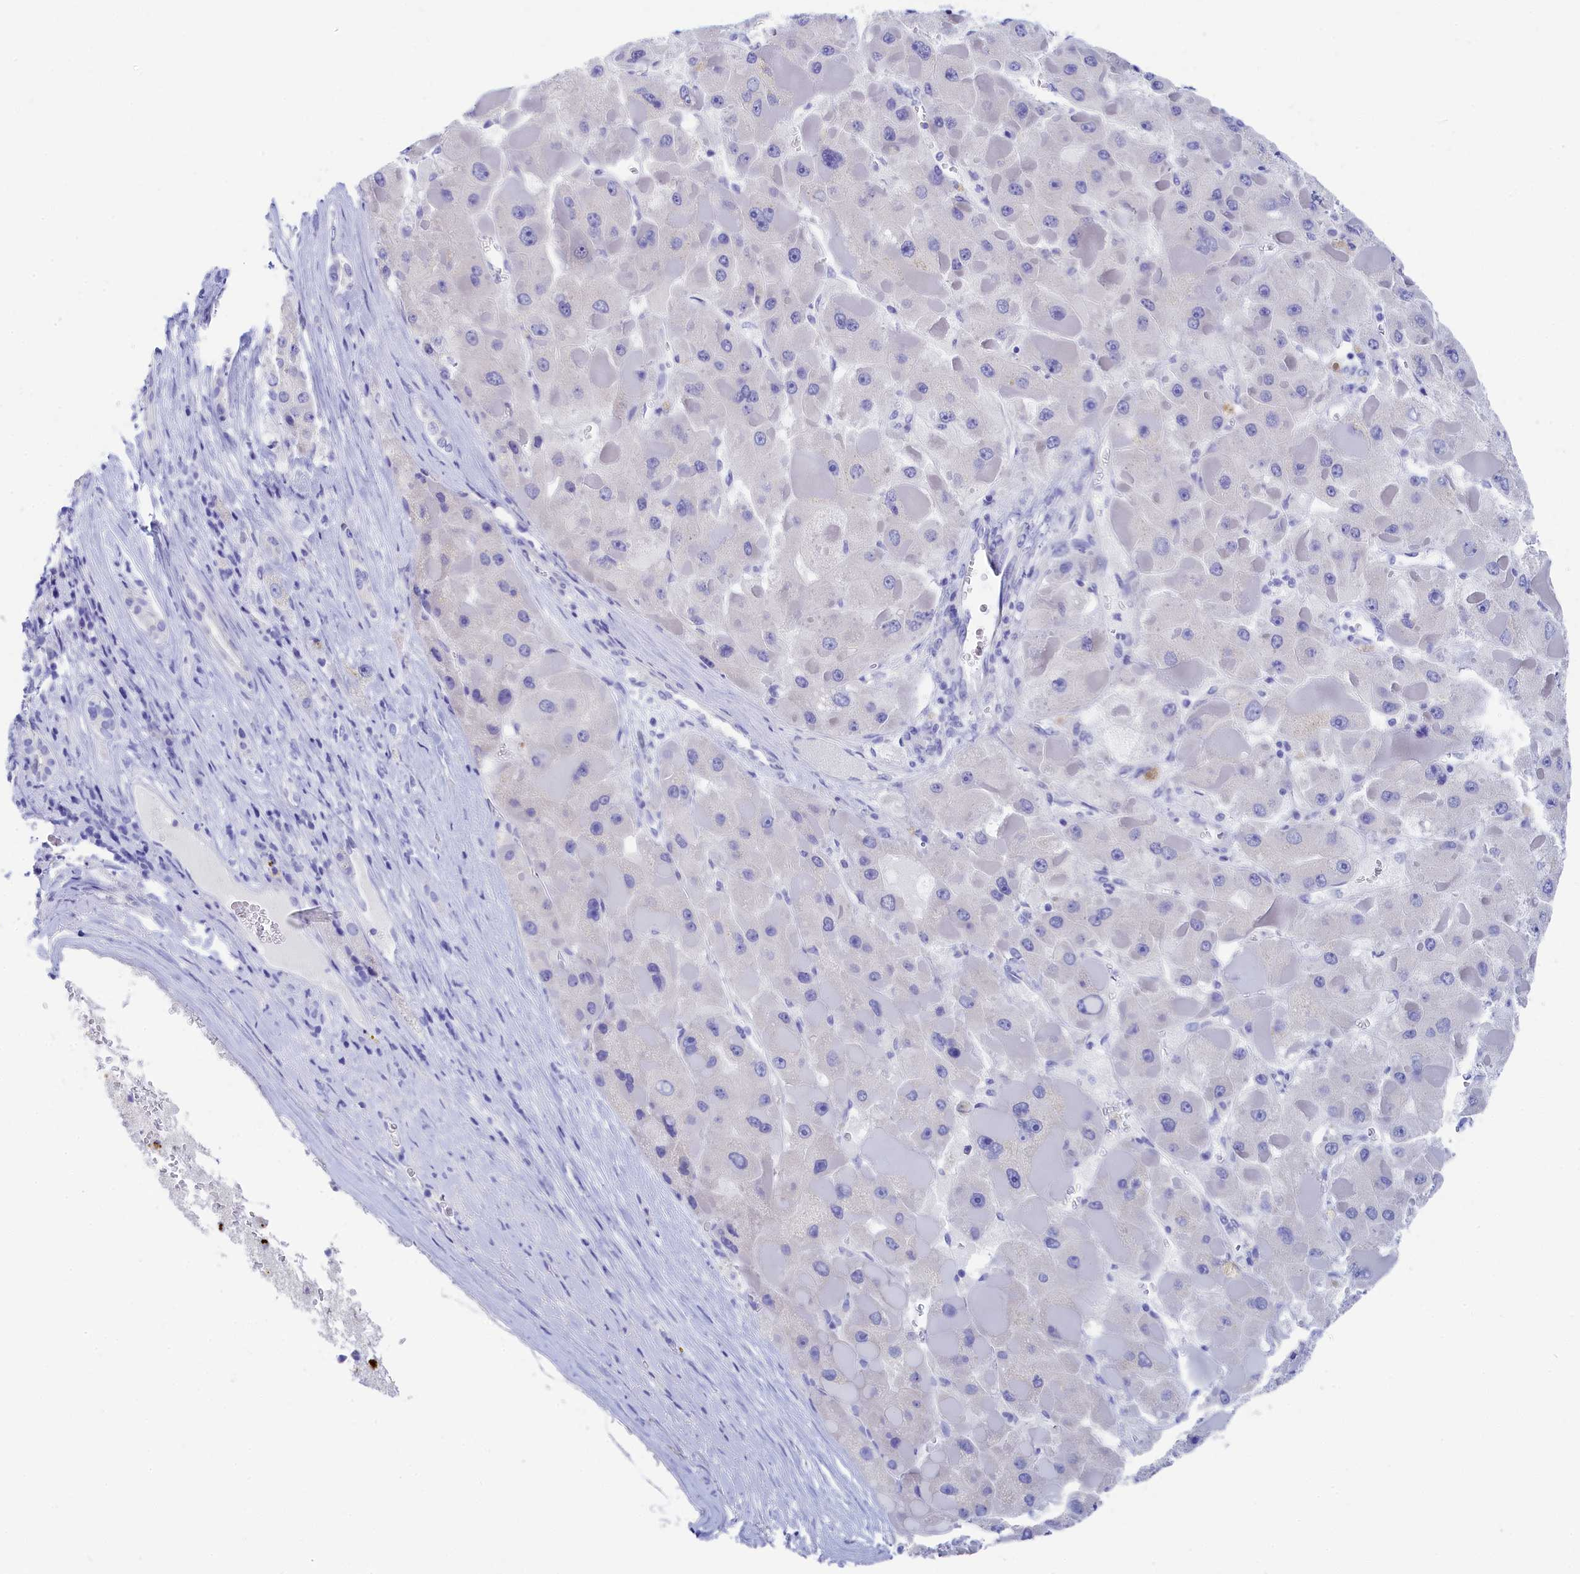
{"staining": {"intensity": "negative", "quantity": "none", "location": "none"}, "tissue": "liver cancer", "cell_type": "Tumor cells", "image_type": "cancer", "snomed": [{"axis": "morphology", "description": "Carcinoma, Hepatocellular, NOS"}, {"axis": "topography", "description": "Liver"}], "caption": "Immunohistochemistry (IHC) photomicrograph of human liver cancer (hepatocellular carcinoma) stained for a protein (brown), which shows no staining in tumor cells.", "gene": "TRIM10", "patient": {"sex": "female", "age": 73}}